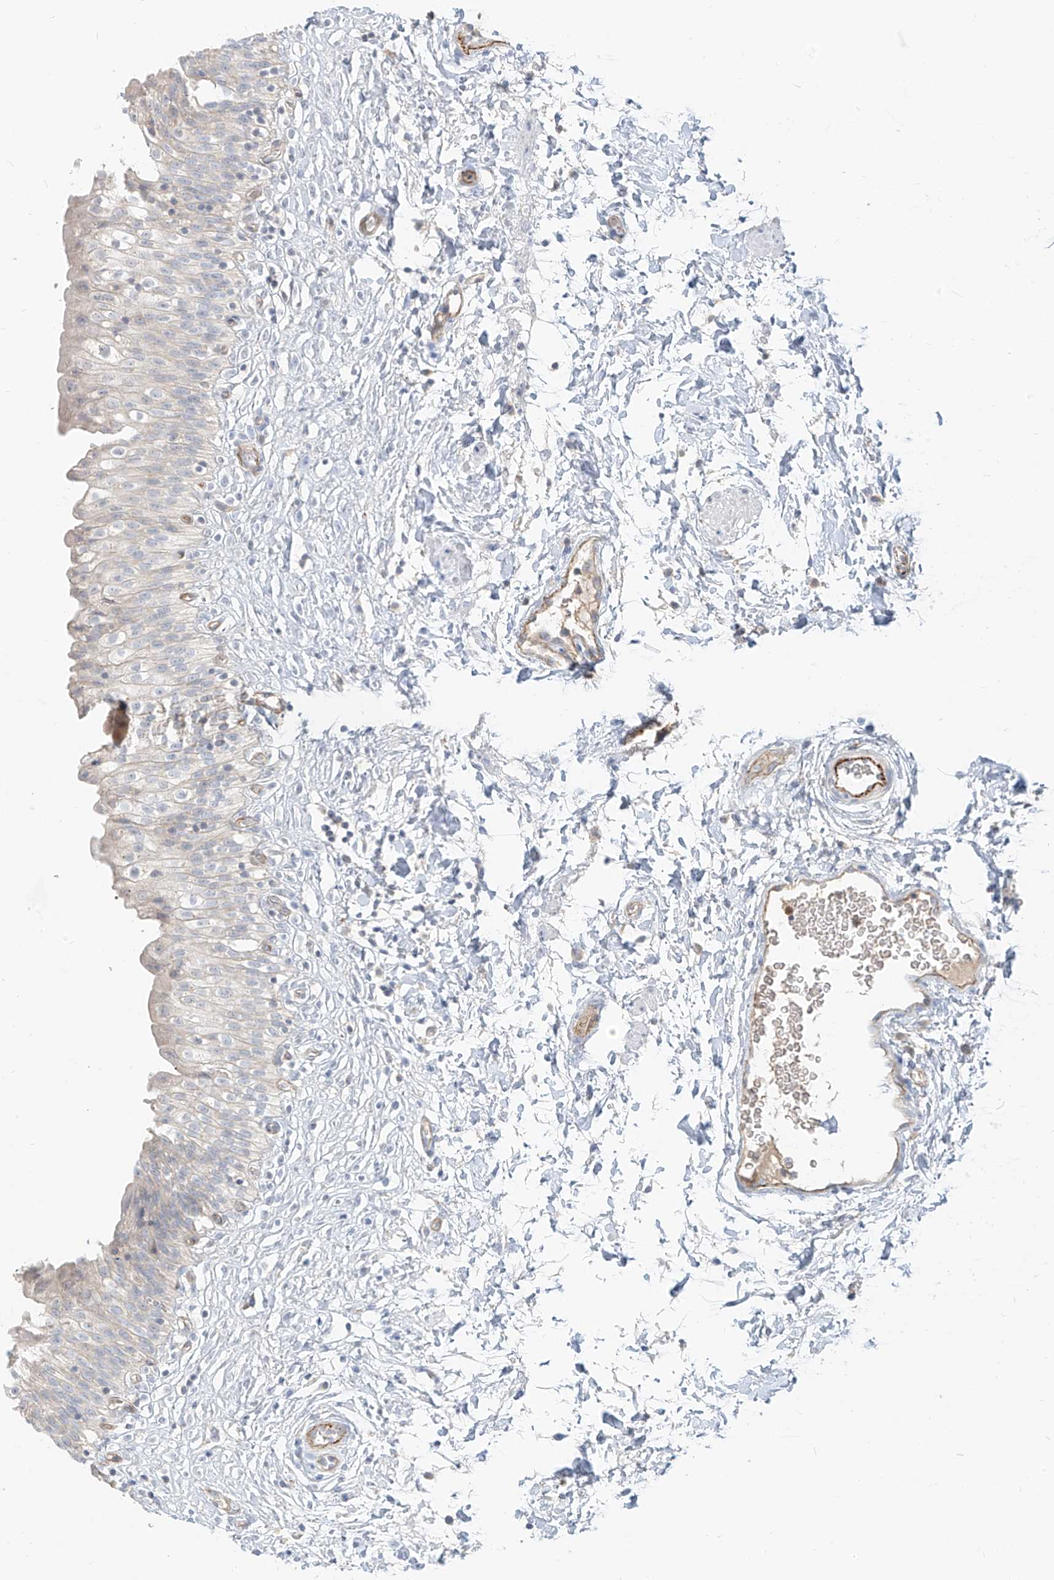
{"staining": {"intensity": "weak", "quantity": "<25%", "location": "cytoplasmic/membranous"}, "tissue": "urinary bladder", "cell_type": "Urothelial cells", "image_type": "normal", "snomed": [{"axis": "morphology", "description": "Normal tissue, NOS"}, {"axis": "topography", "description": "Urinary bladder"}], "caption": "A high-resolution photomicrograph shows IHC staining of normal urinary bladder, which demonstrates no significant positivity in urothelial cells.", "gene": "C2orf42", "patient": {"sex": "male", "age": 55}}